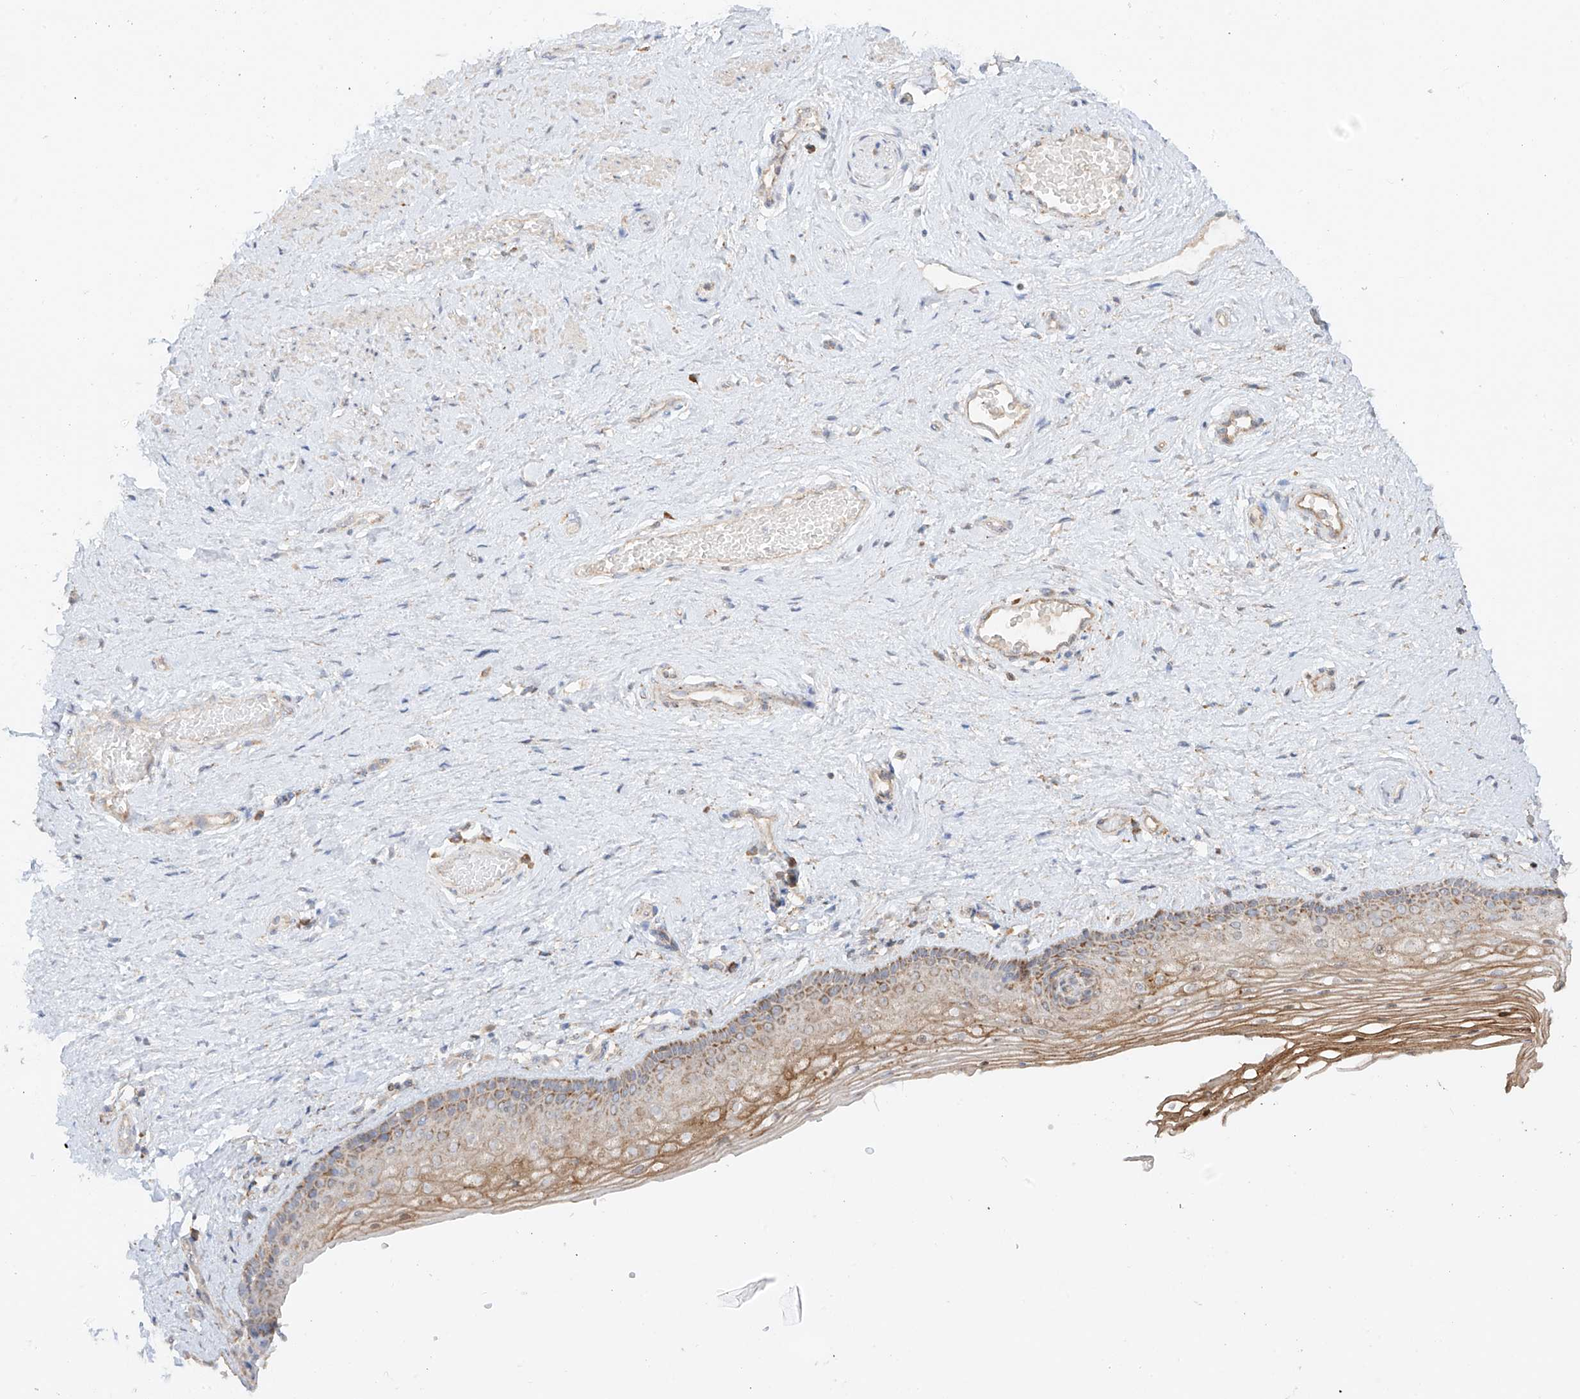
{"staining": {"intensity": "moderate", "quantity": "25%-75%", "location": "cytoplasmic/membranous"}, "tissue": "vagina", "cell_type": "Squamous epithelial cells", "image_type": "normal", "snomed": [{"axis": "morphology", "description": "Normal tissue, NOS"}, {"axis": "topography", "description": "Vagina"}], "caption": "Protein expression analysis of unremarkable human vagina reveals moderate cytoplasmic/membranous expression in approximately 25%-75% of squamous epithelial cells.", "gene": "COLGALT2", "patient": {"sex": "female", "age": 46}}